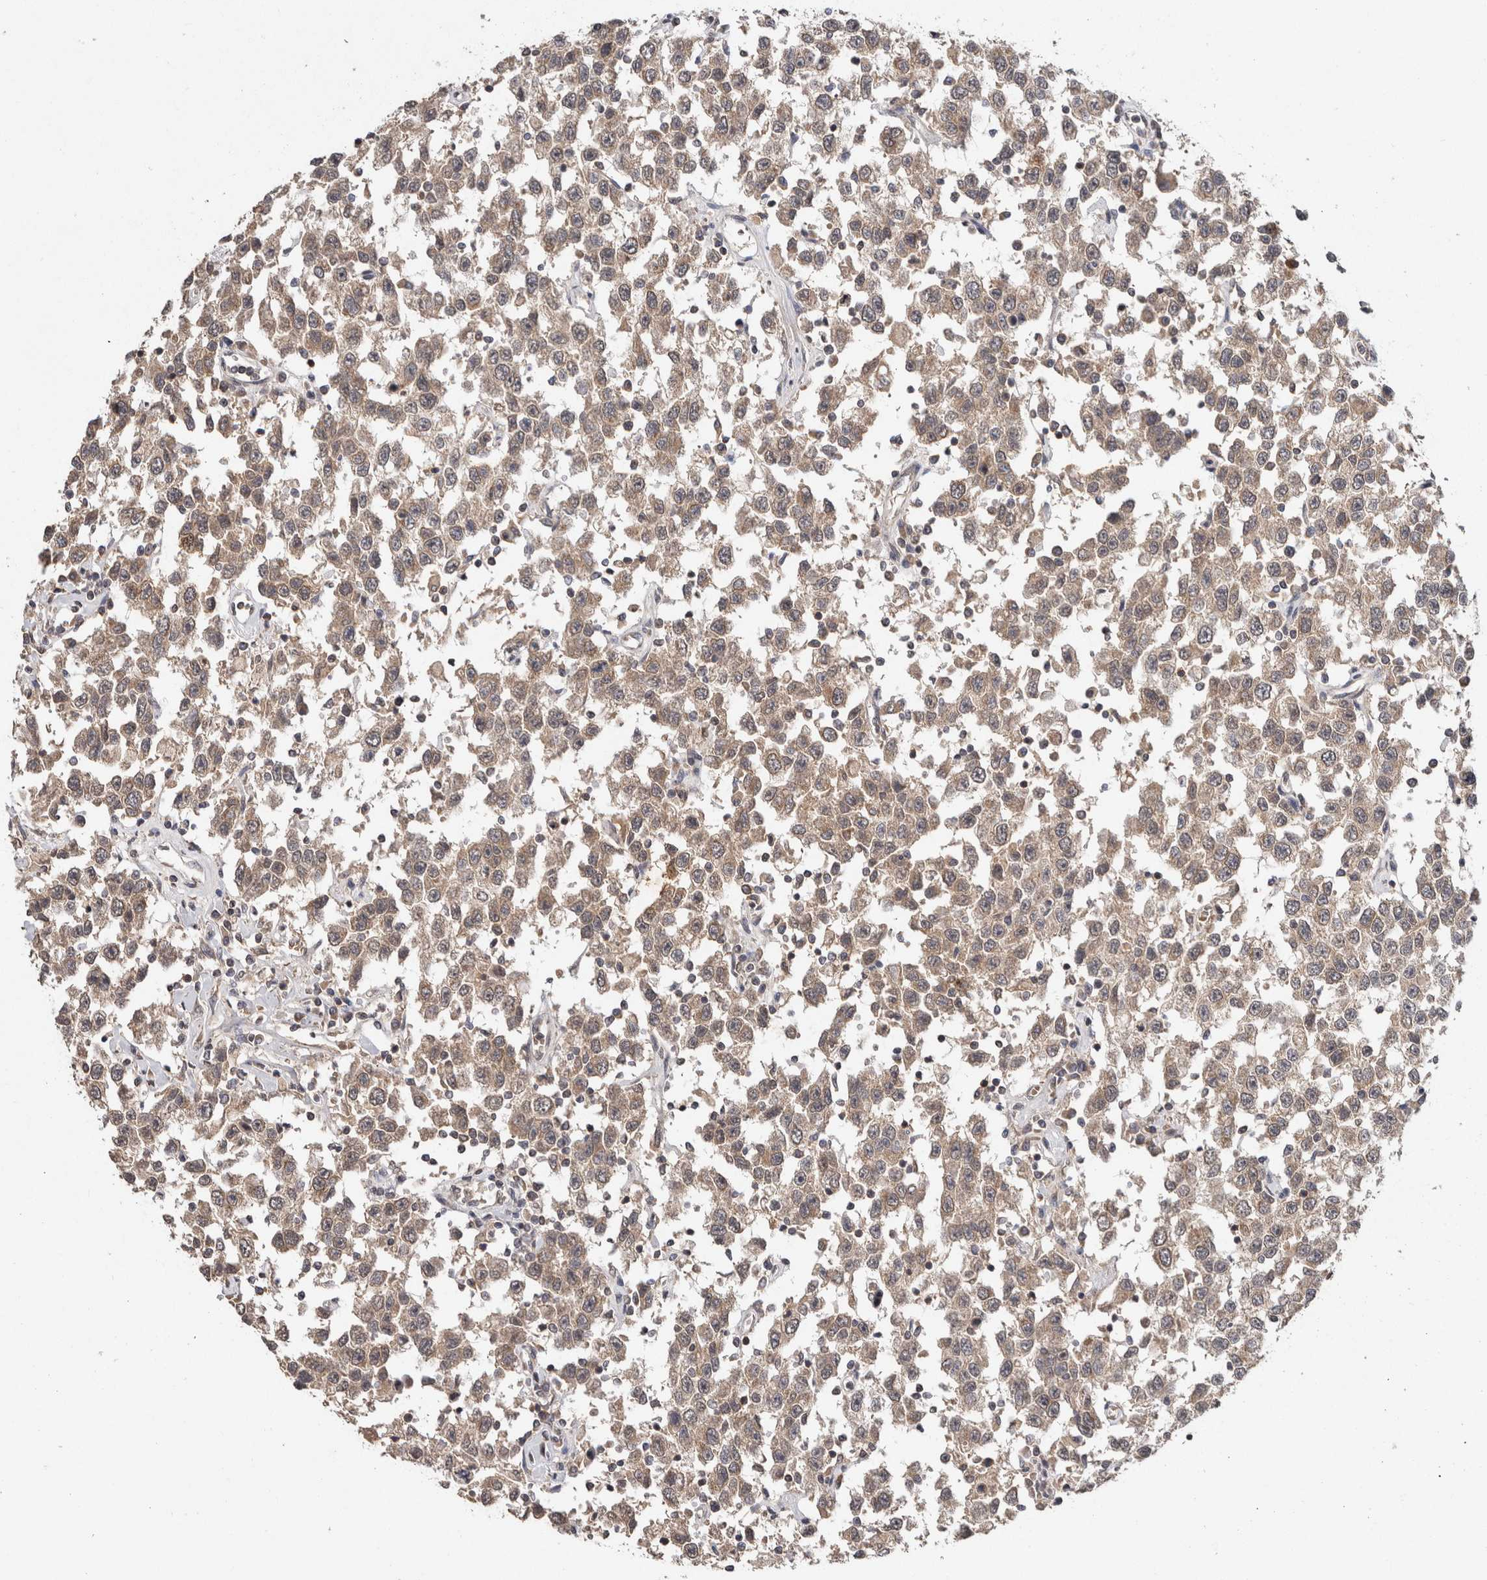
{"staining": {"intensity": "weak", "quantity": ">75%", "location": "cytoplasmic/membranous"}, "tissue": "testis cancer", "cell_type": "Tumor cells", "image_type": "cancer", "snomed": [{"axis": "morphology", "description": "Seminoma, NOS"}, {"axis": "topography", "description": "Testis"}], "caption": "An immunohistochemistry (IHC) photomicrograph of neoplastic tissue is shown. Protein staining in brown shows weak cytoplasmic/membranous positivity in seminoma (testis) within tumor cells.", "gene": "HMOX2", "patient": {"sex": "male", "age": 41}}